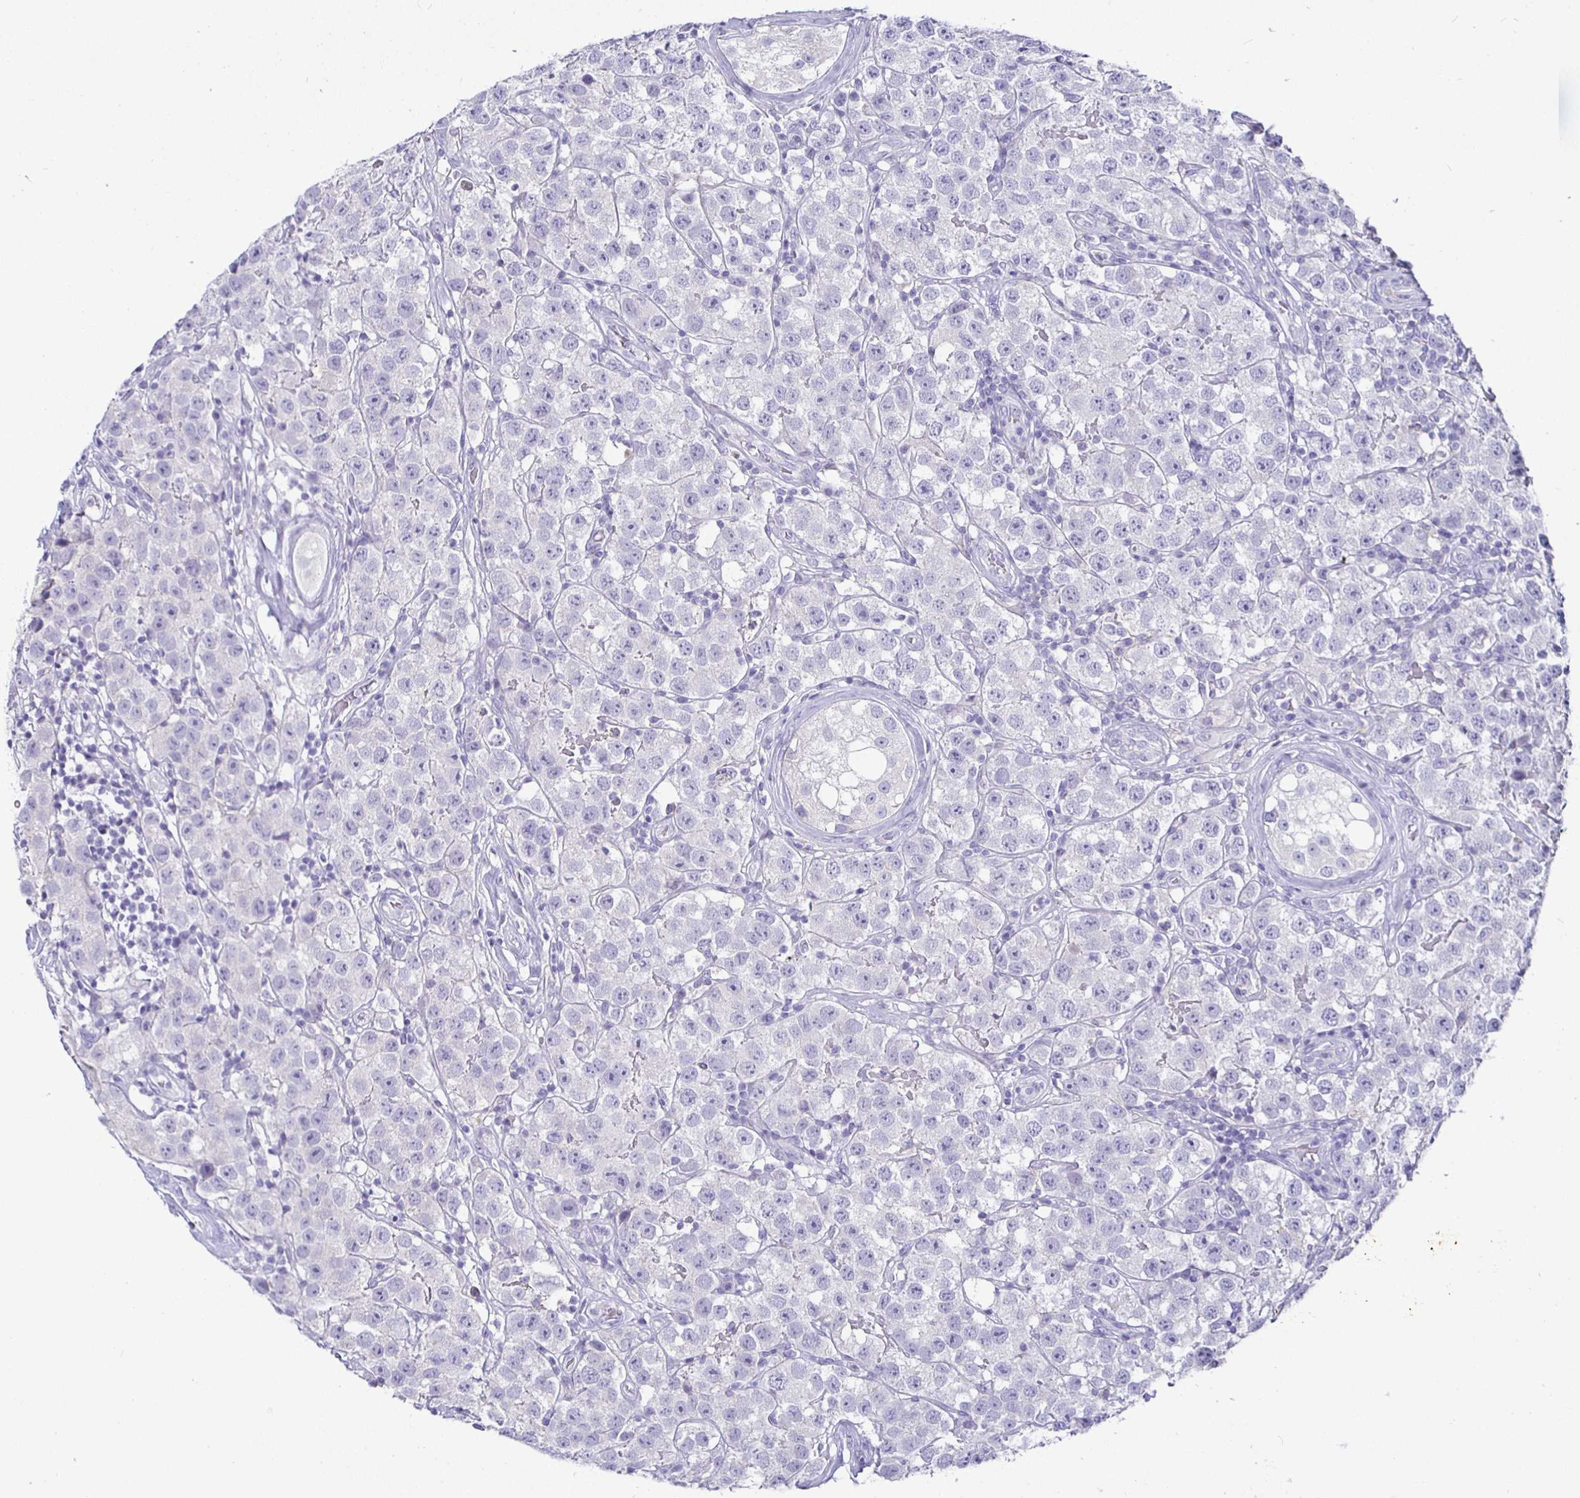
{"staining": {"intensity": "negative", "quantity": "none", "location": "none"}, "tissue": "testis cancer", "cell_type": "Tumor cells", "image_type": "cancer", "snomed": [{"axis": "morphology", "description": "Seminoma, NOS"}, {"axis": "topography", "description": "Testis"}], "caption": "High power microscopy image of an IHC photomicrograph of testis seminoma, revealing no significant expression in tumor cells. The staining was performed using DAB to visualize the protein expression in brown, while the nuclei were stained in blue with hematoxylin (Magnification: 20x).", "gene": "SIRPA", "patient": {"sex": "male", "age": 34}}